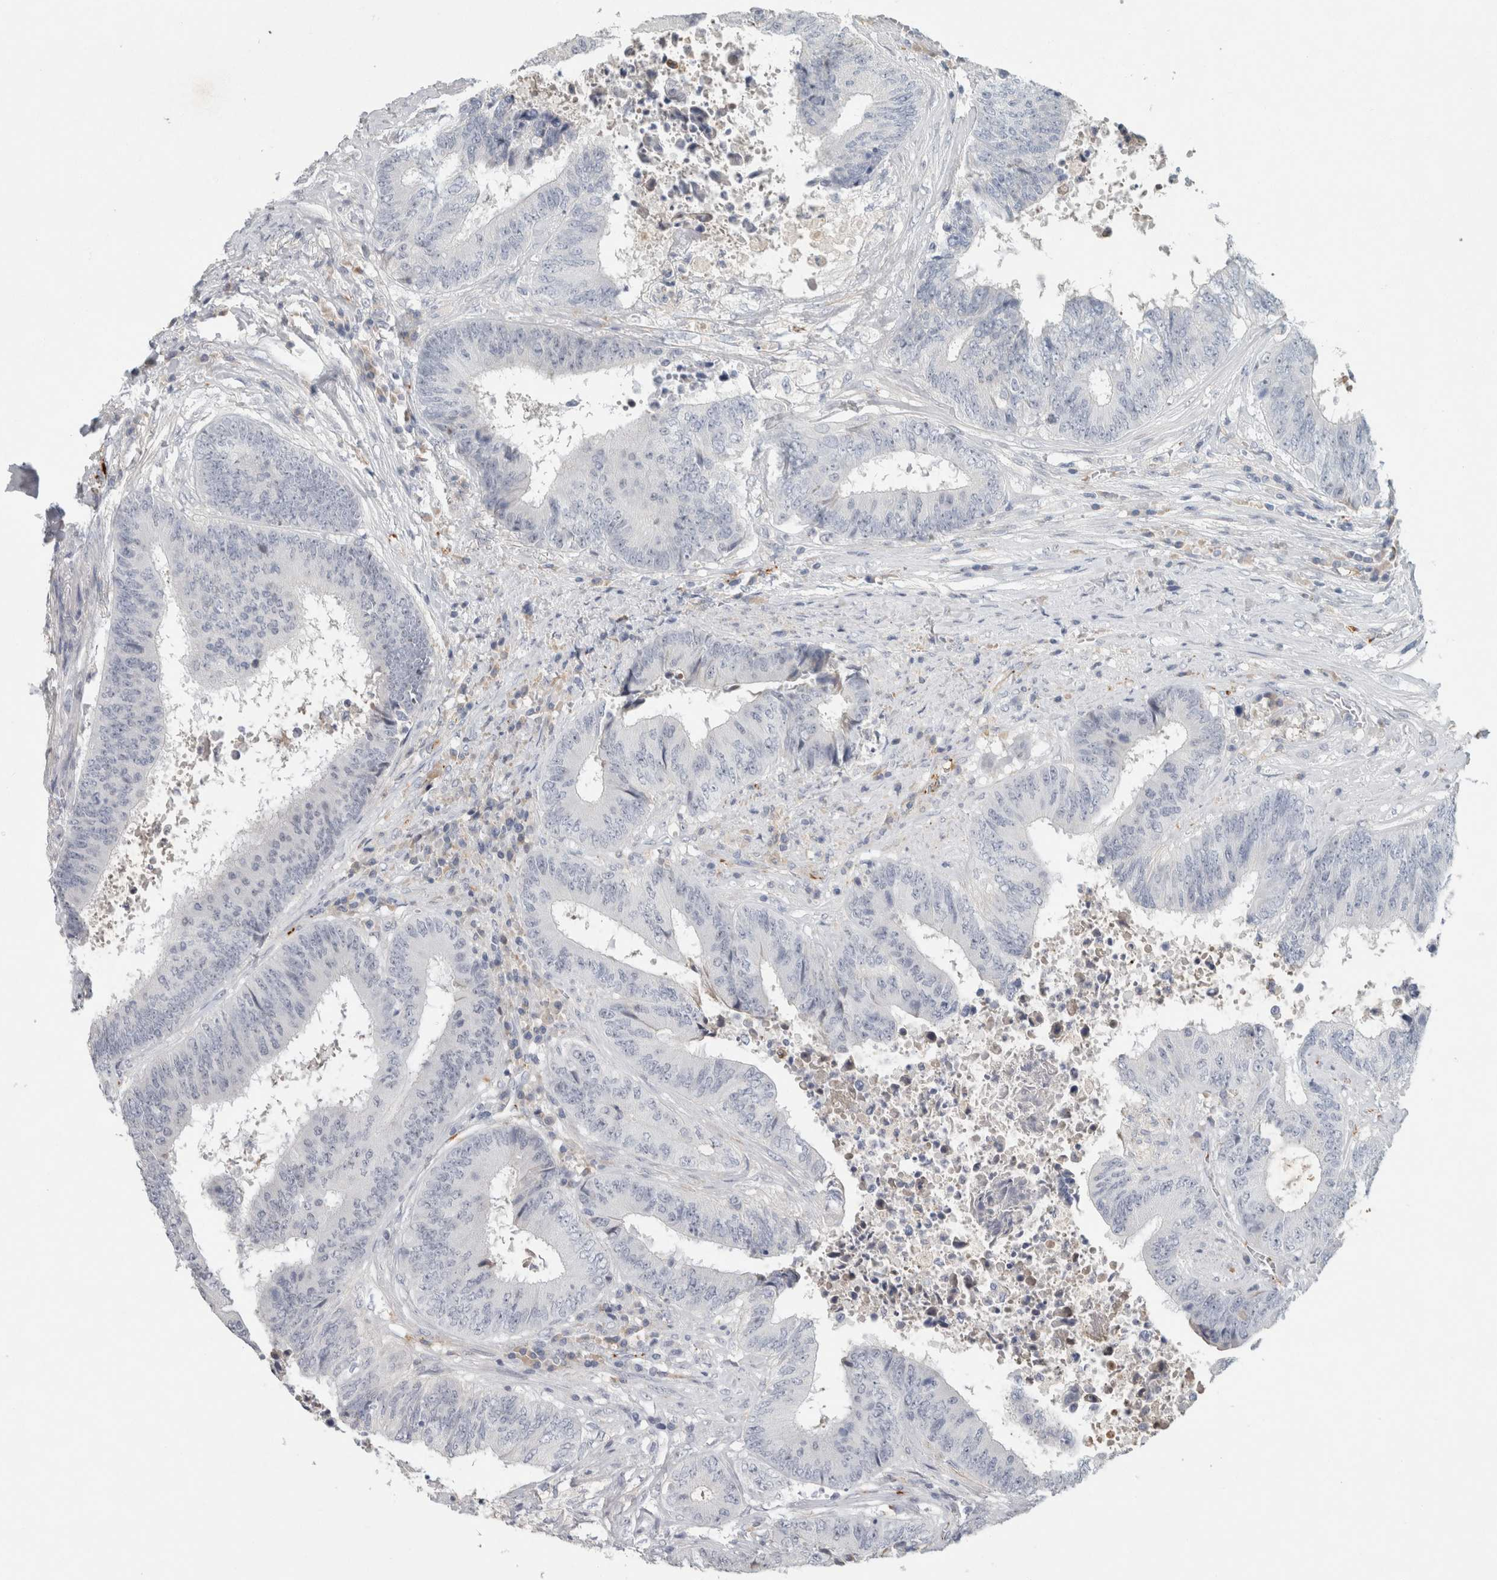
{"staining": {"intensity": "negative", "quantity": "none", "location": "none"}, "tissue": "colorectal cancer", "cell_type": "Tumor cells", "image_type": "cancer", "snomed": [{"axis": "morphology", "description": "Adenocarcinoma, NOS"}, {"axis": "topography", "description": "Rectum"}], "caption": "High power microscopy image of an immunohistochemistry (IHC) image of colorectal cancer, revealing no significant expression in tumor cells.", "gene": "CD36", "patient": {"sex": "male", "age": 72}}